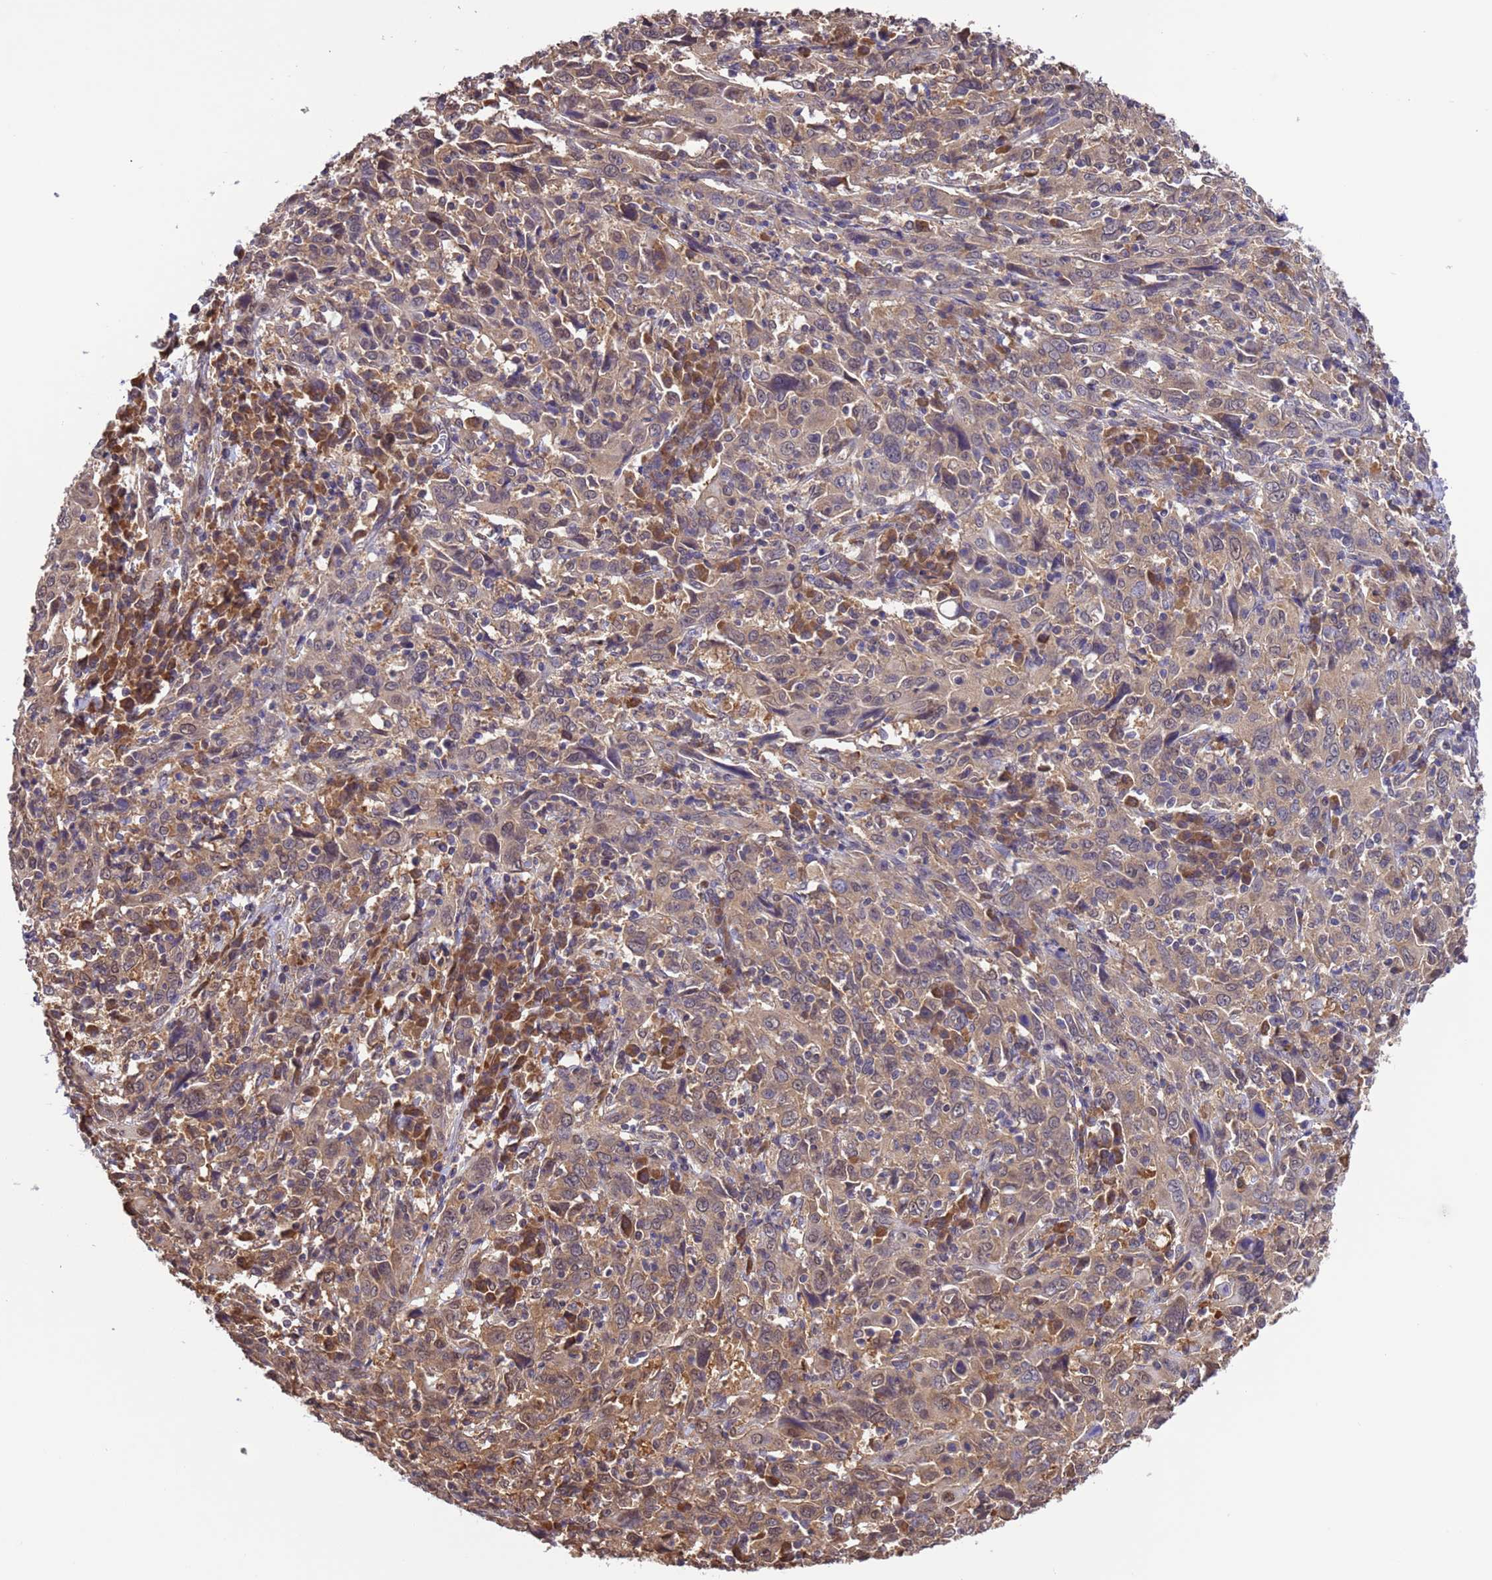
{"staining": {"intensity": "weak", "quantity": "25%-75%", "location": "cytoplasmic/membranous"}, "tissue": "cervical cancer", "cell_type": "Tumor cells", "image_type": "cancer", "snomed": [{"axis": "morphology", "description": "Squamous cell carcinoma, NOS"}, {"axis": "topography", "description": "Cervix"}], "caption": "Brown immunohistochemical staining in human cervical cancer (squamous cell carcinoma) exhibits weak cytoplasmic/membranous positivity in about 25%-75% of tumor cells. Using DAB (3,3'-diaminobenzidine) (brown) and hematoxylin (blue) stains, captured at high magnification using brightfield microscopy.", "gene": "ZFP69B", "patient": {"sex": "female", "age": 46}}